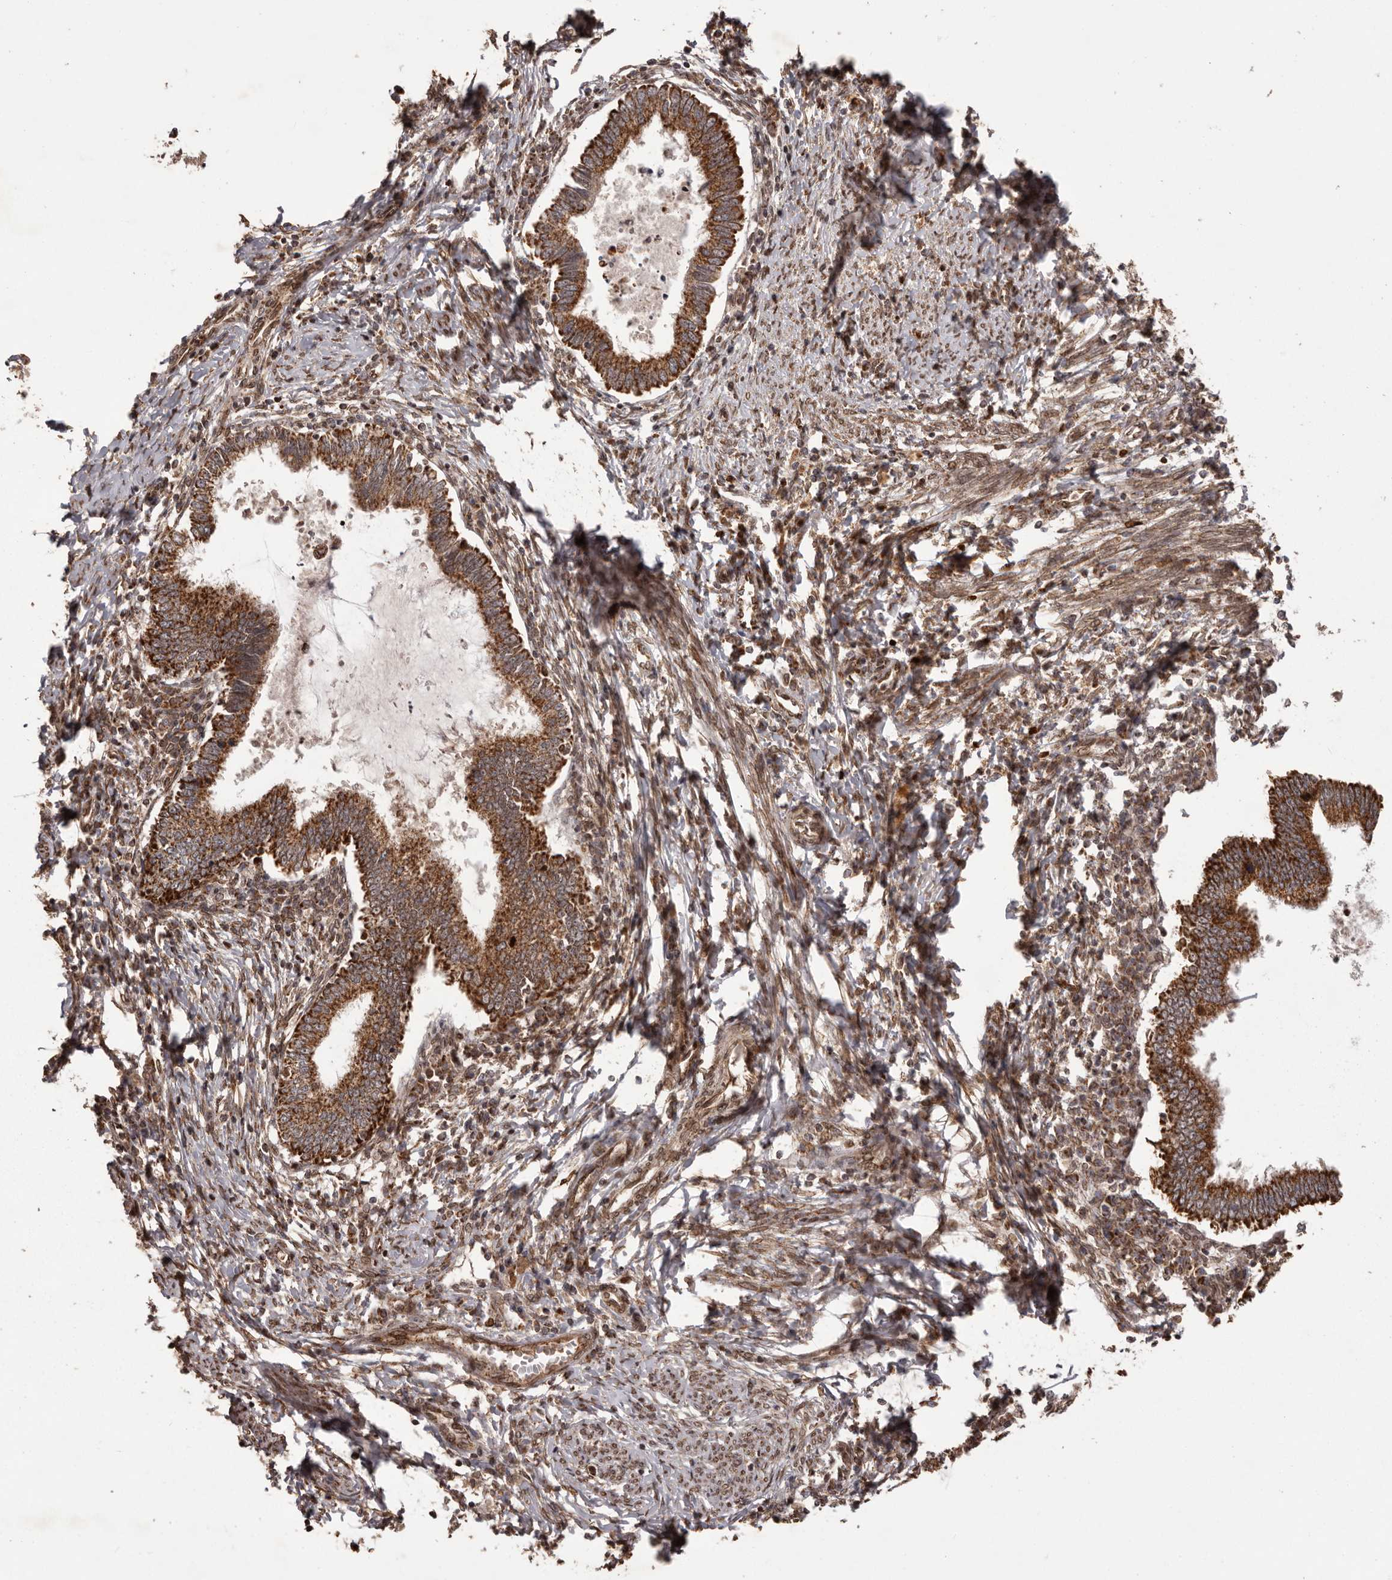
{"staining": {"intensity": "strong", "quantity": ">75%", "location": "cytoplasmic/membranous"}, "tissue": "cervical cancer", "cell_type": "Tumor cells", "image_type": "cancer", "snomed": [{"axis": "morphology", "description": "Adenocarcinoma, NOS"}, {"axis": "topography", "description": "Cervix"}], "caption": "IHC (DAB (3,3'-diaminobenzidine)) staining of human adenocarcinoma (cervical) demonstrates strong cytoplasmic/membranous protein expression in about >75% of tumor cells.", "gene": "CHRM2", "patient": {"sex": "female", "age": 36}}